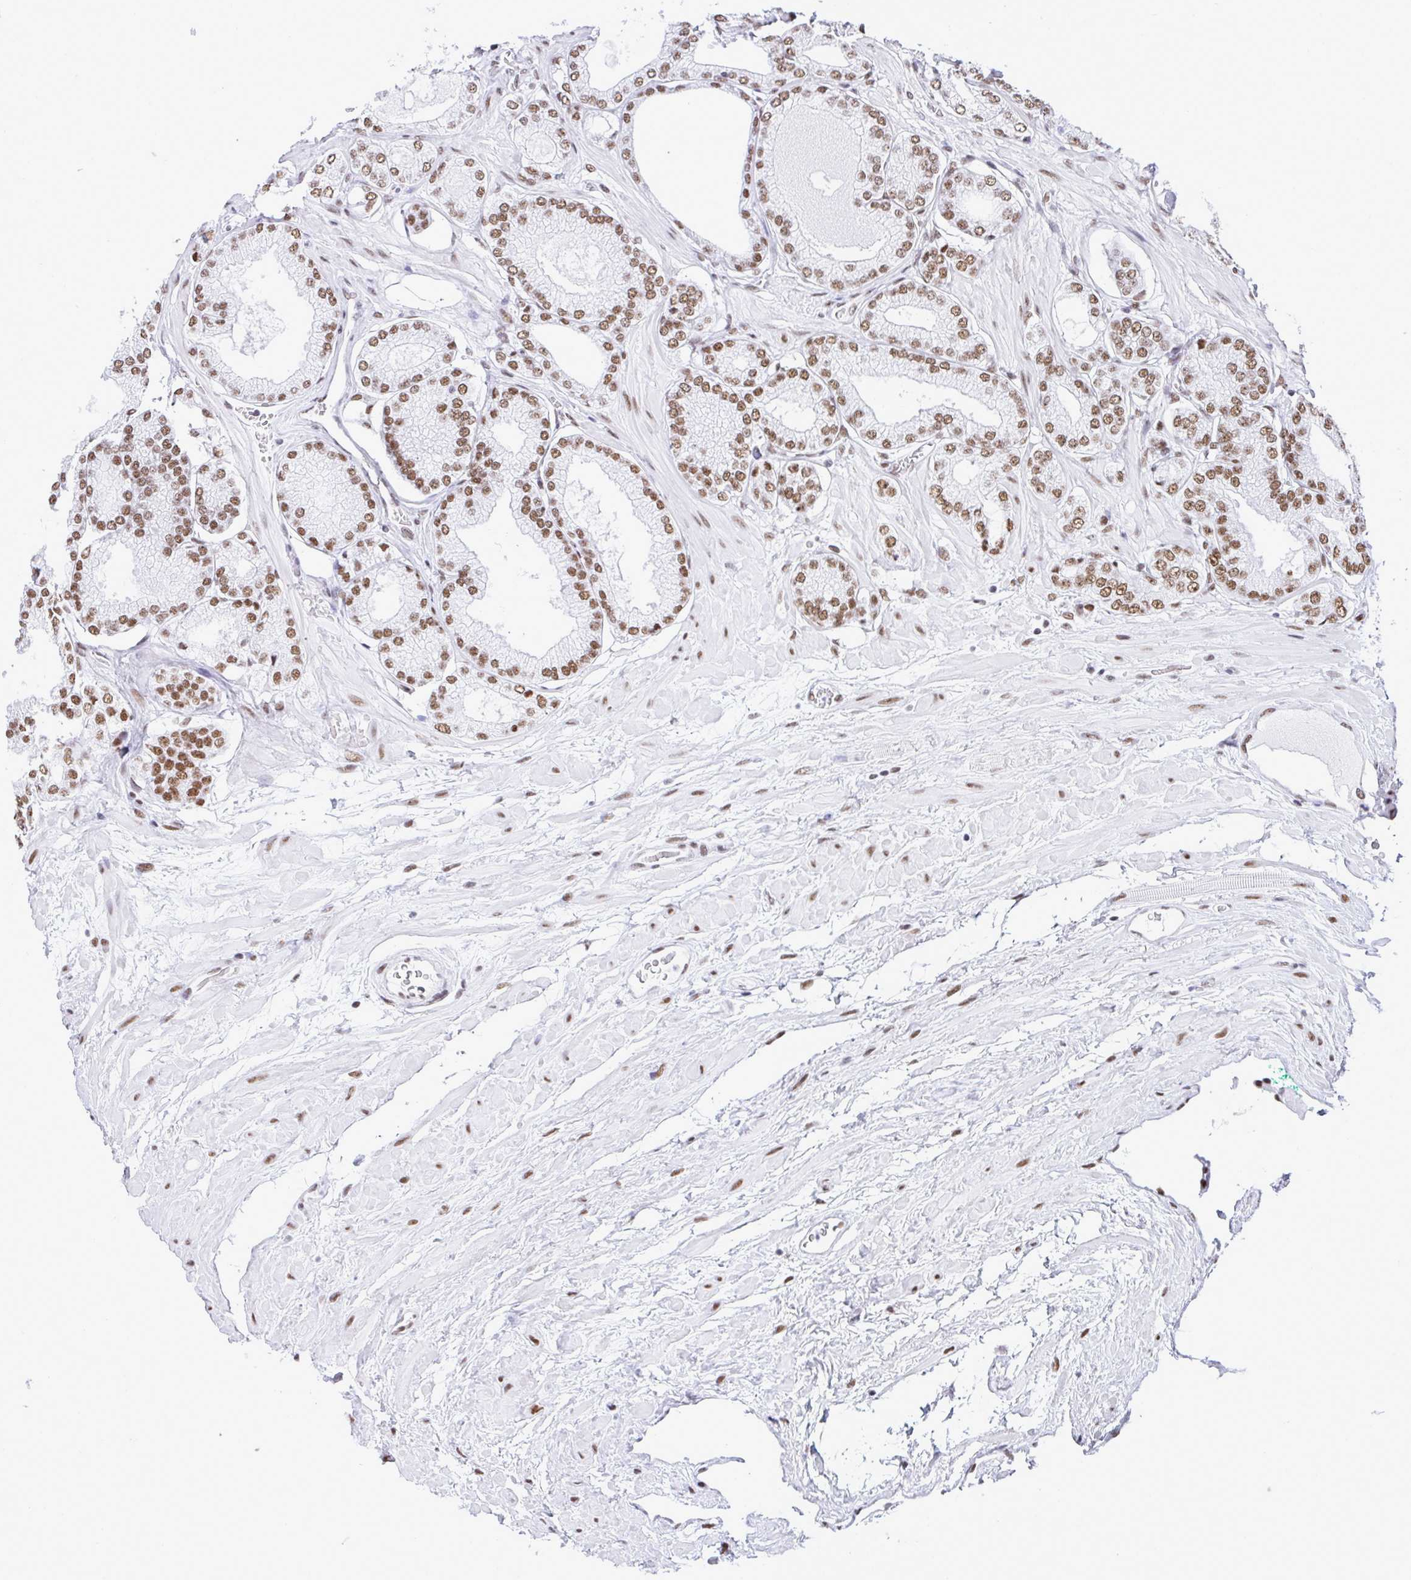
{"staining": {"intensity": "moderate", "quantity": ">75%", "location": "nuclear"}, "tissue": "prostate cancer", "cell_type": "Tumor cells", "image_type": "cancer", "snomed": [{"axis": "morphology", "description": "Adenocarcinoma, High grade"}, {"axis": "topography", "description": "Prostate"}], "caption": "Tumor cells reveal moderate nuclear expression in approximately >75% of cells in prostate cancer.", "gene": "DDX52", "patient": {"sex": "male", "age": 68}}